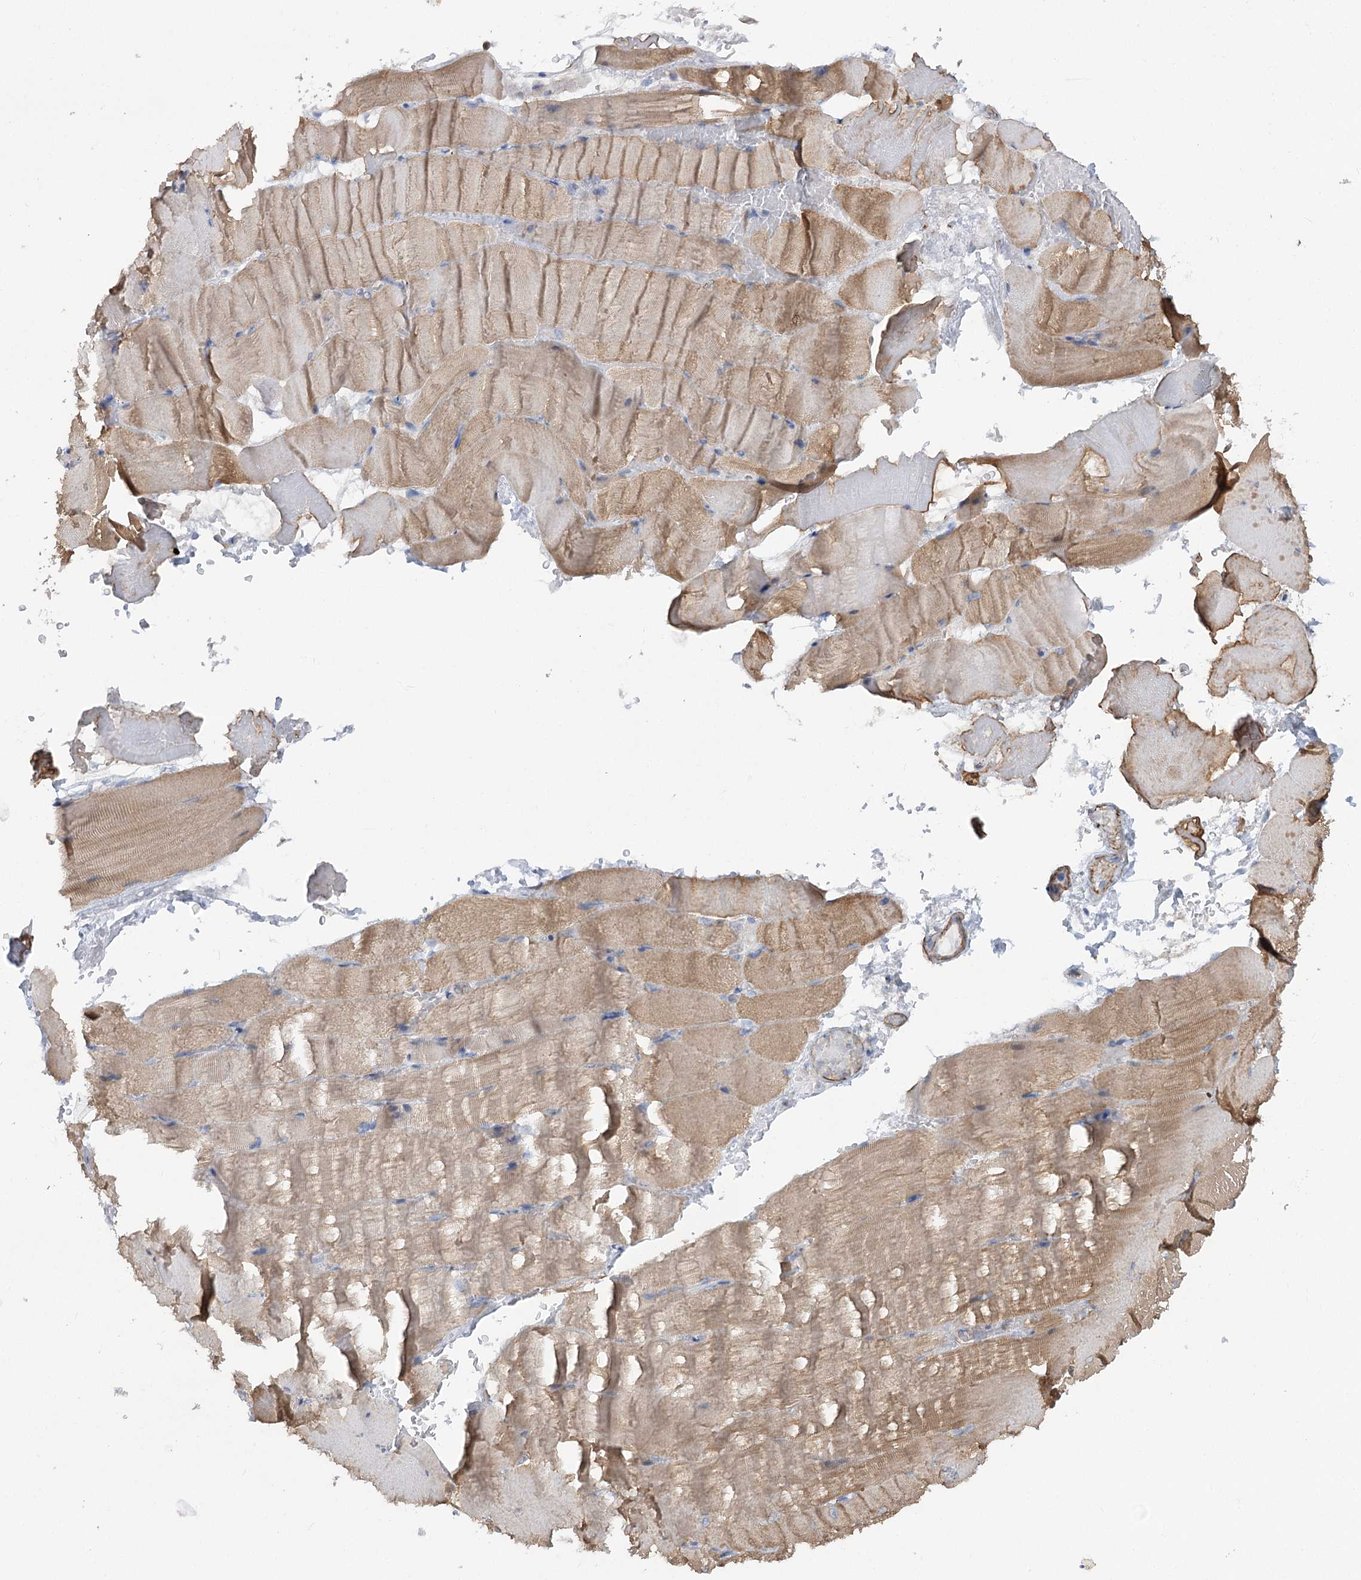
{"staining": {"intensity": "moderate", "quantity": "25%-75%", "location": "cytoplasmic/membranous"}, "tissue": "skeletal muscle", "cell_type": "Myocytes", "image_type": "normal", "snomed": [{"axis": "morphology", "description": "Normal tissue, NOS"}, {"axis": "topography", "description": "Skeletal muscle"}, {"axis": "topography", "description": "Parathyroid gland"}], "caption": "DAB immunohistochemical staining of unremarkable human skeletal muscle exhibits moderate cytoplasmic/membranous protein positivity in approximately 25%-75% of myocytes.", "gene": "LARP1B", "patient": {"sex": "female", "age": 37}}